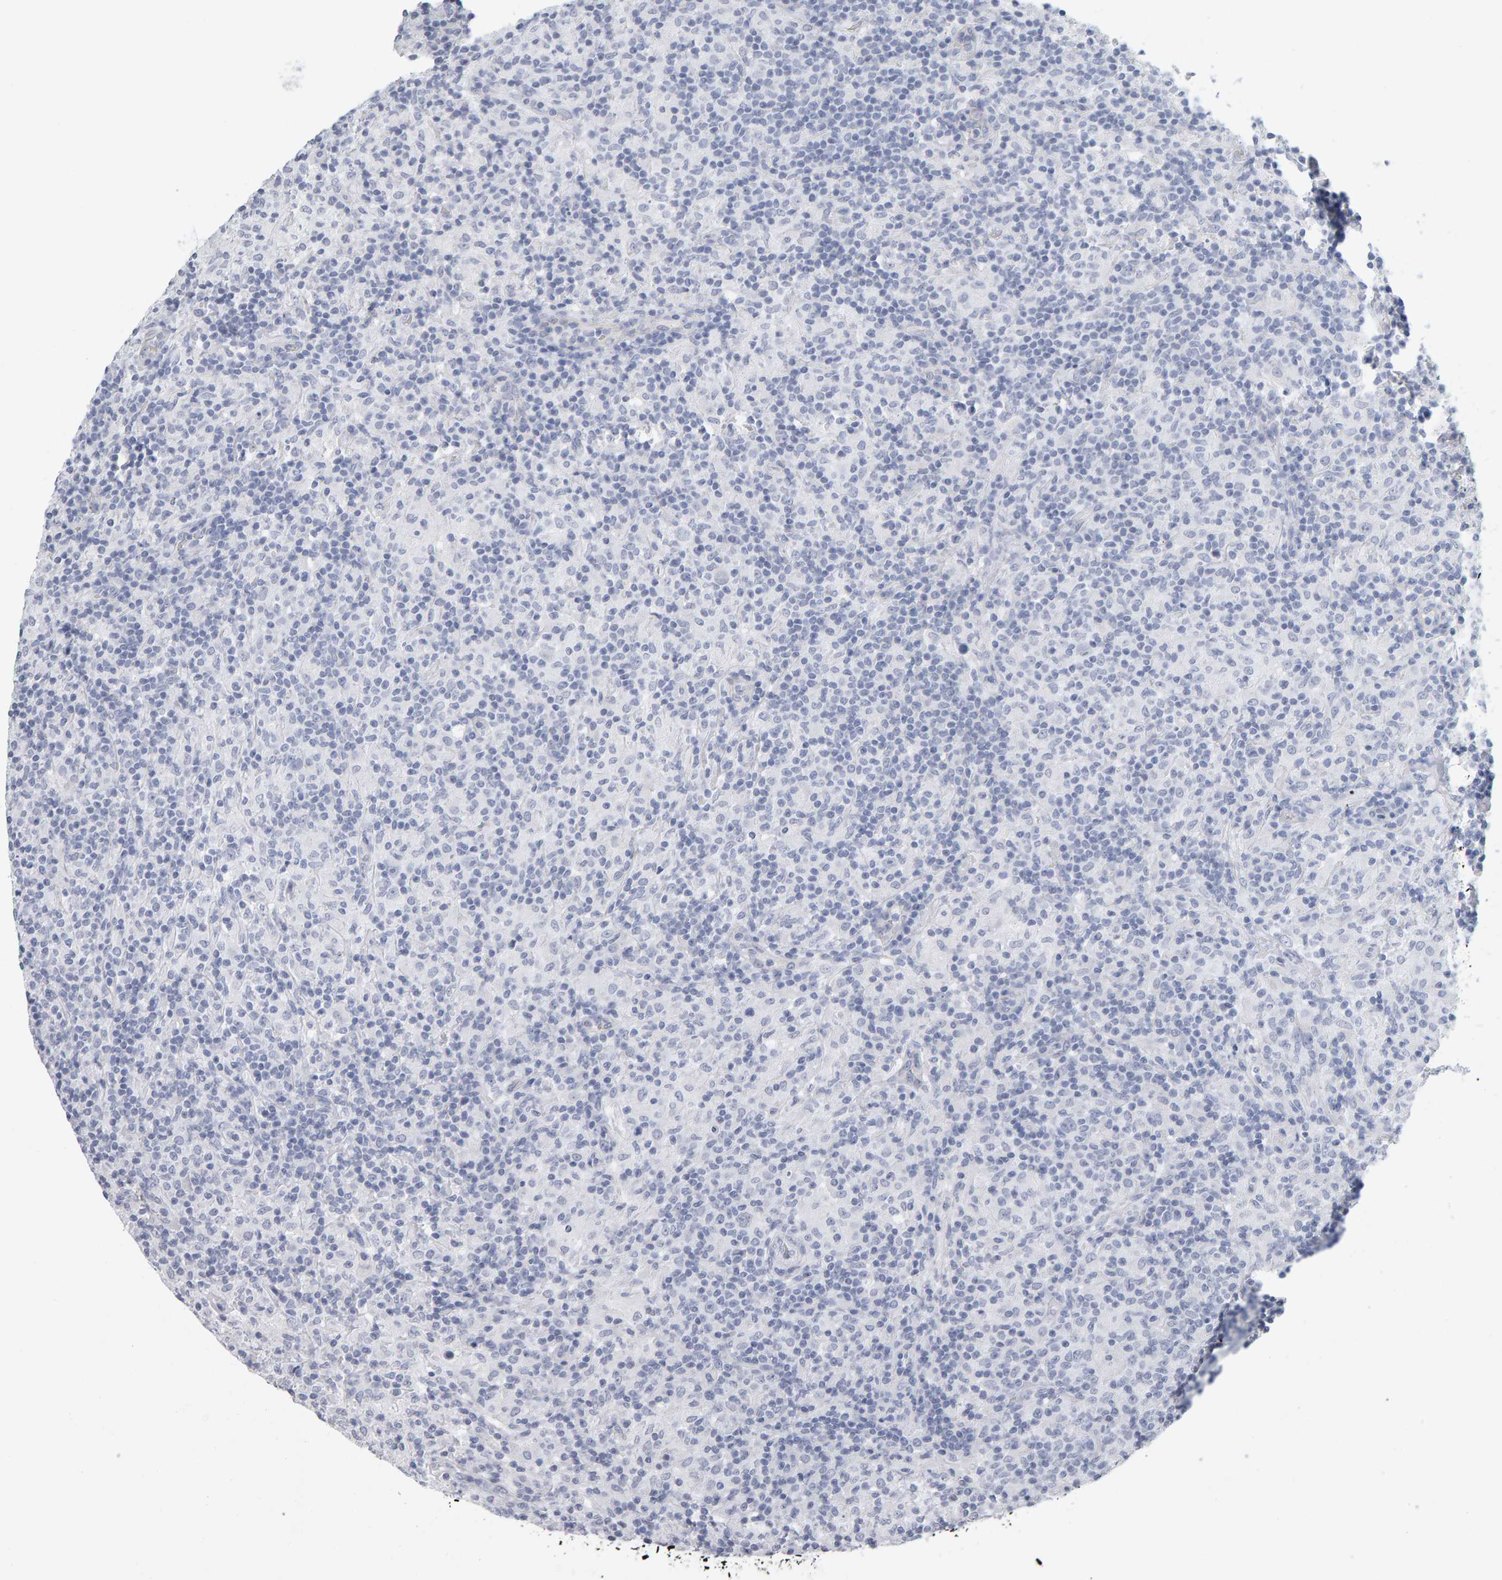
{"staining": {"intensity": "negative", "quantity": "none", "location": "none"}, "tissue": "lymphoma", "cell_type": "Tumor cells", "image_type": "cancer", "snomed": [{"axis": "morphology", "description": "Hodgkin's disease, NOS"}, {"axis": "topography", "description": "Lymph node"}], "caption": "This is an IHC photomicrograph of human lymphoma. There is no staining in tumor cells.", "gene": "CTH", "patient": {"sex": "male", "age": 70}}